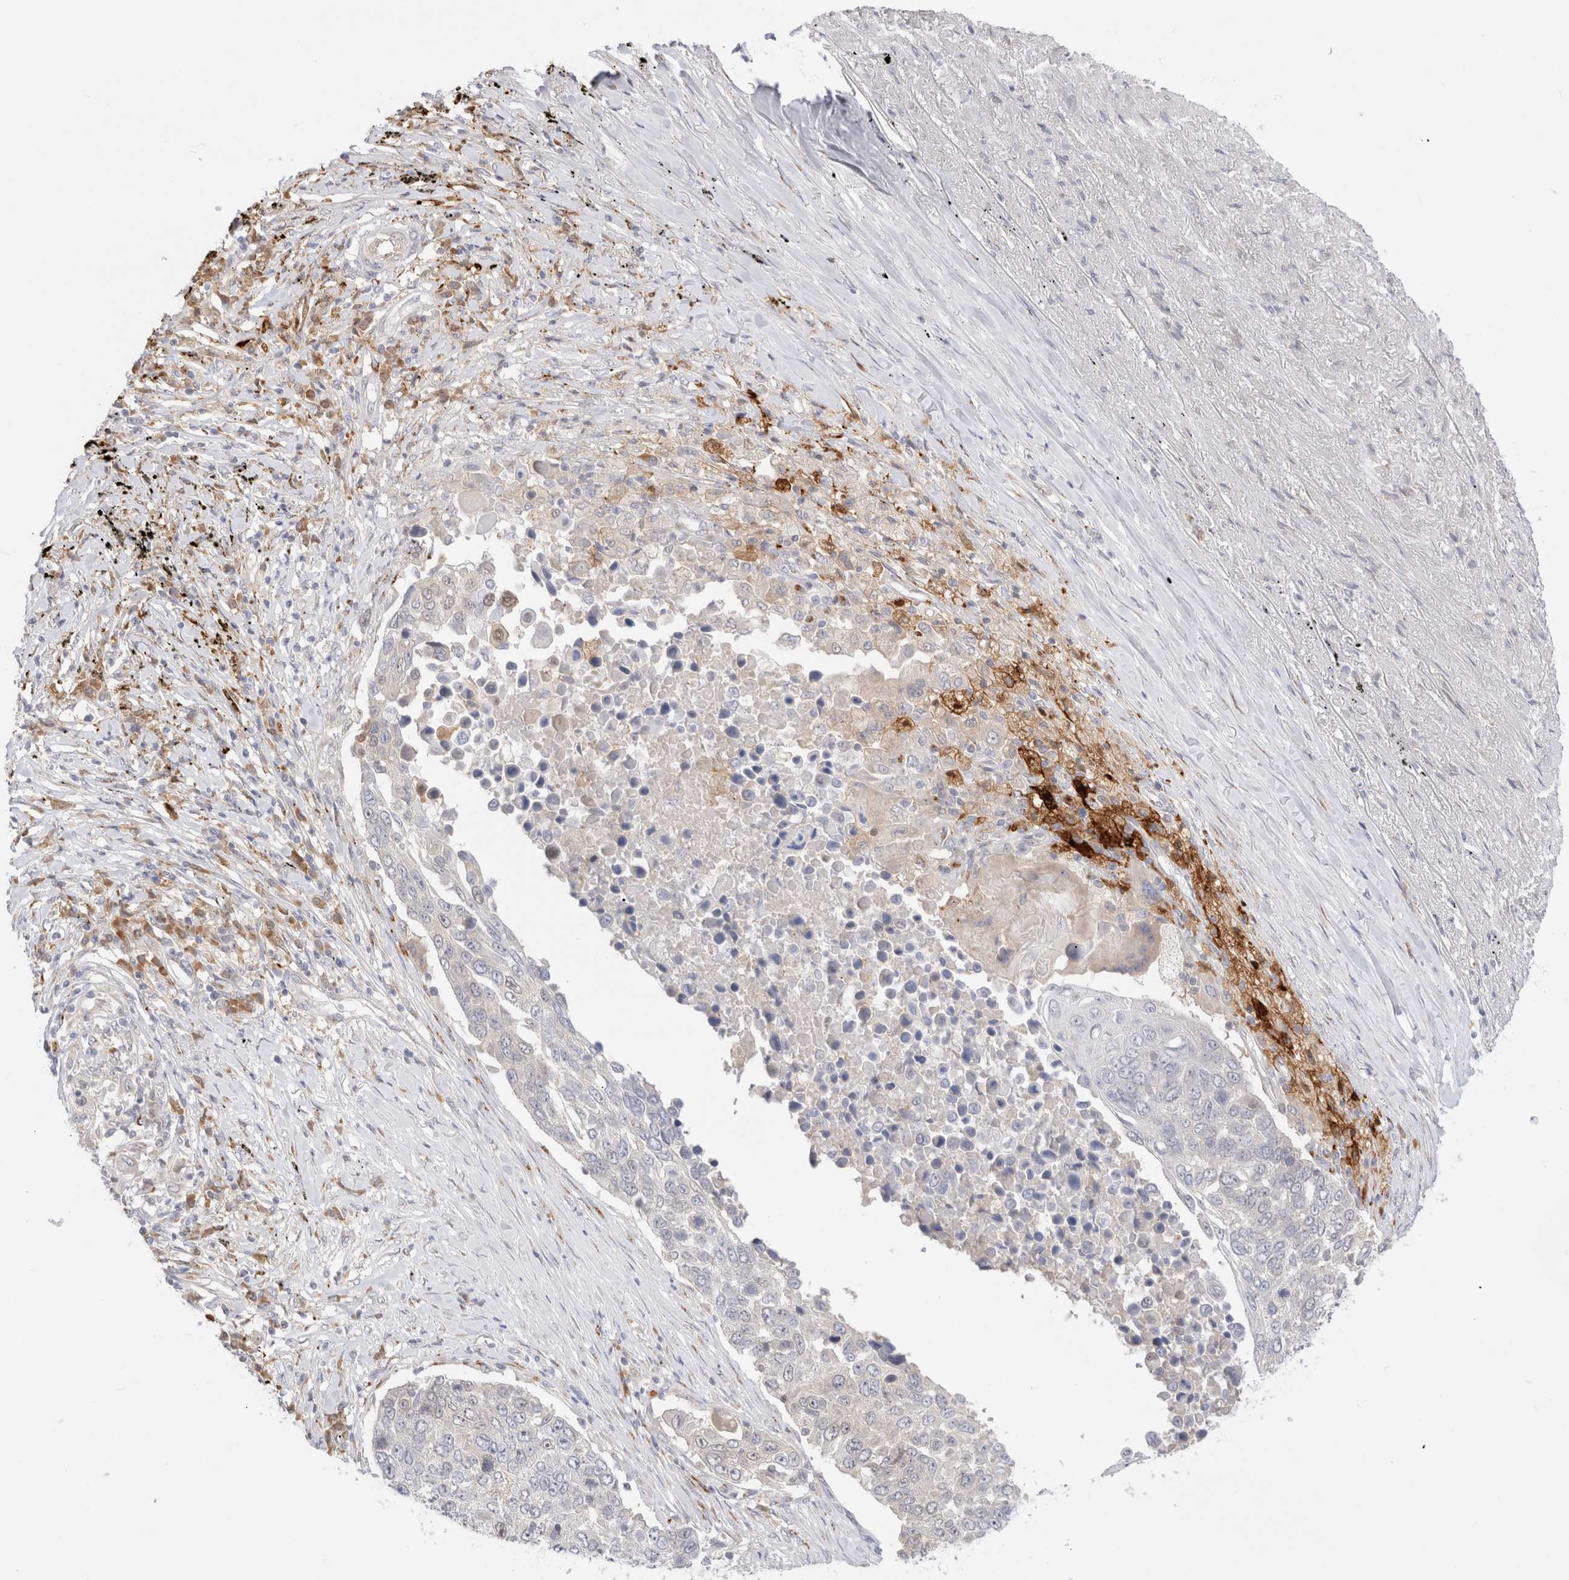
{"staining": {"intensity": "negative", "quantity": "none", "location": "none"}, "tissue": "lung cancer", "cell_type": "Tumor cells", "image_type": "cancer", "snomed": [{"axis": "morphology", "description": "Squamous cell carcinoma, NOS"}, {"axis": "topography", "description": "Lung"}], "caption": "A high-resolution histopathology image shows IHC staining of lung squamous cell carcinoma, which exhibits no significant expression in tumor cells.", "gene": "EFCAB13", "patient": {"sex": "male", "age": 66}}